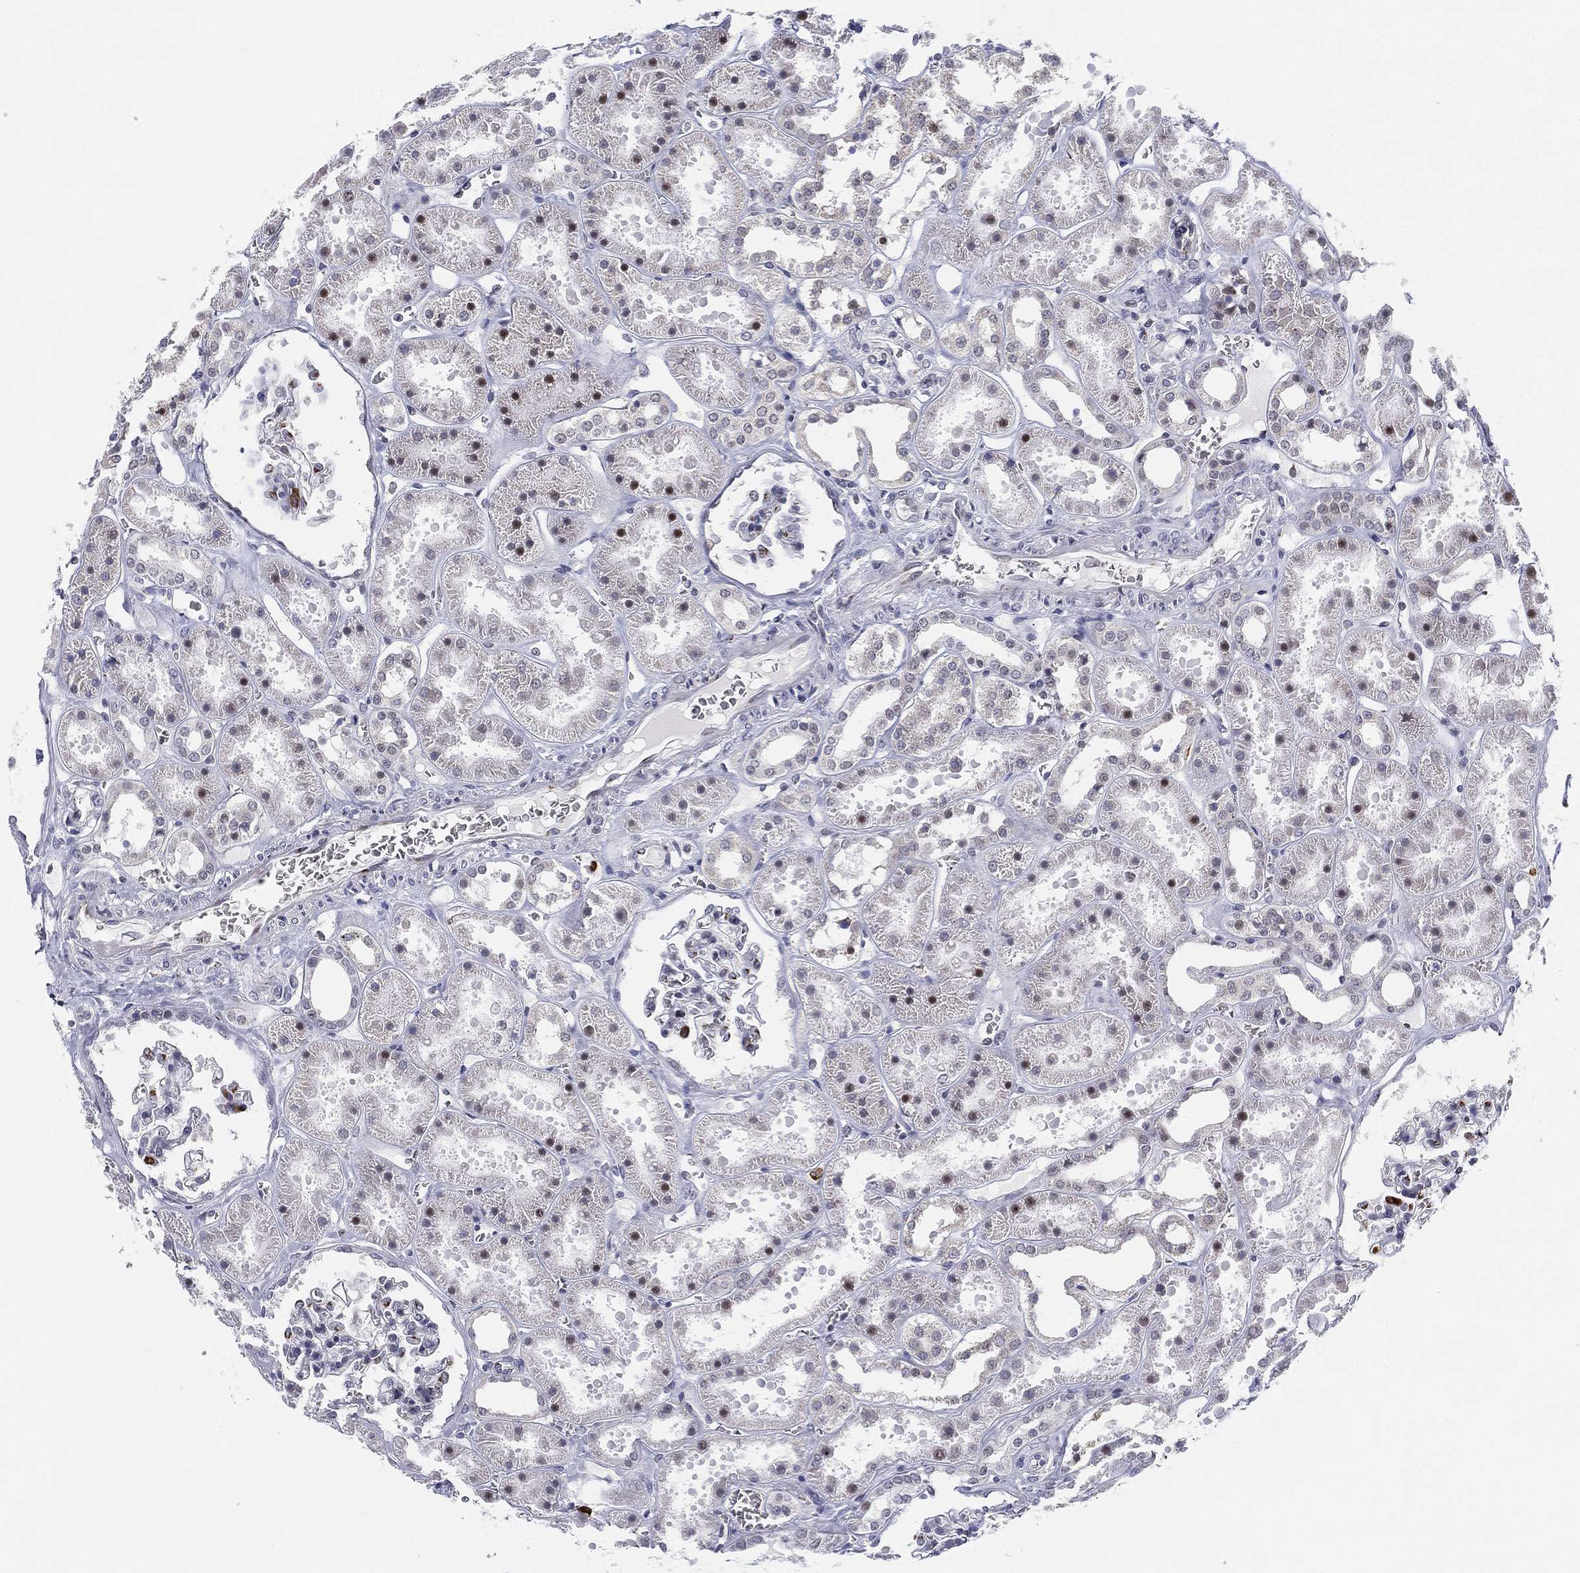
{"staining": {"intensity": "moderate", "quantity": "<25%", "location": "nuclear"}, "tissue": "kidney", "cell_type": "Cells in glomeruli", "image_type": "normal", "snomed": [{"axis": "morphology", "description": "Normal tissue, NOS"}, {"axis": "topography", "description": "Kidney"}], "caption": "The immunohistochemical stain shows moderate nuclear staining in cells in glomeruli of unremarkable kidney.", "gene": "CD177", "patient": {"sex": "female", "age": 41}}